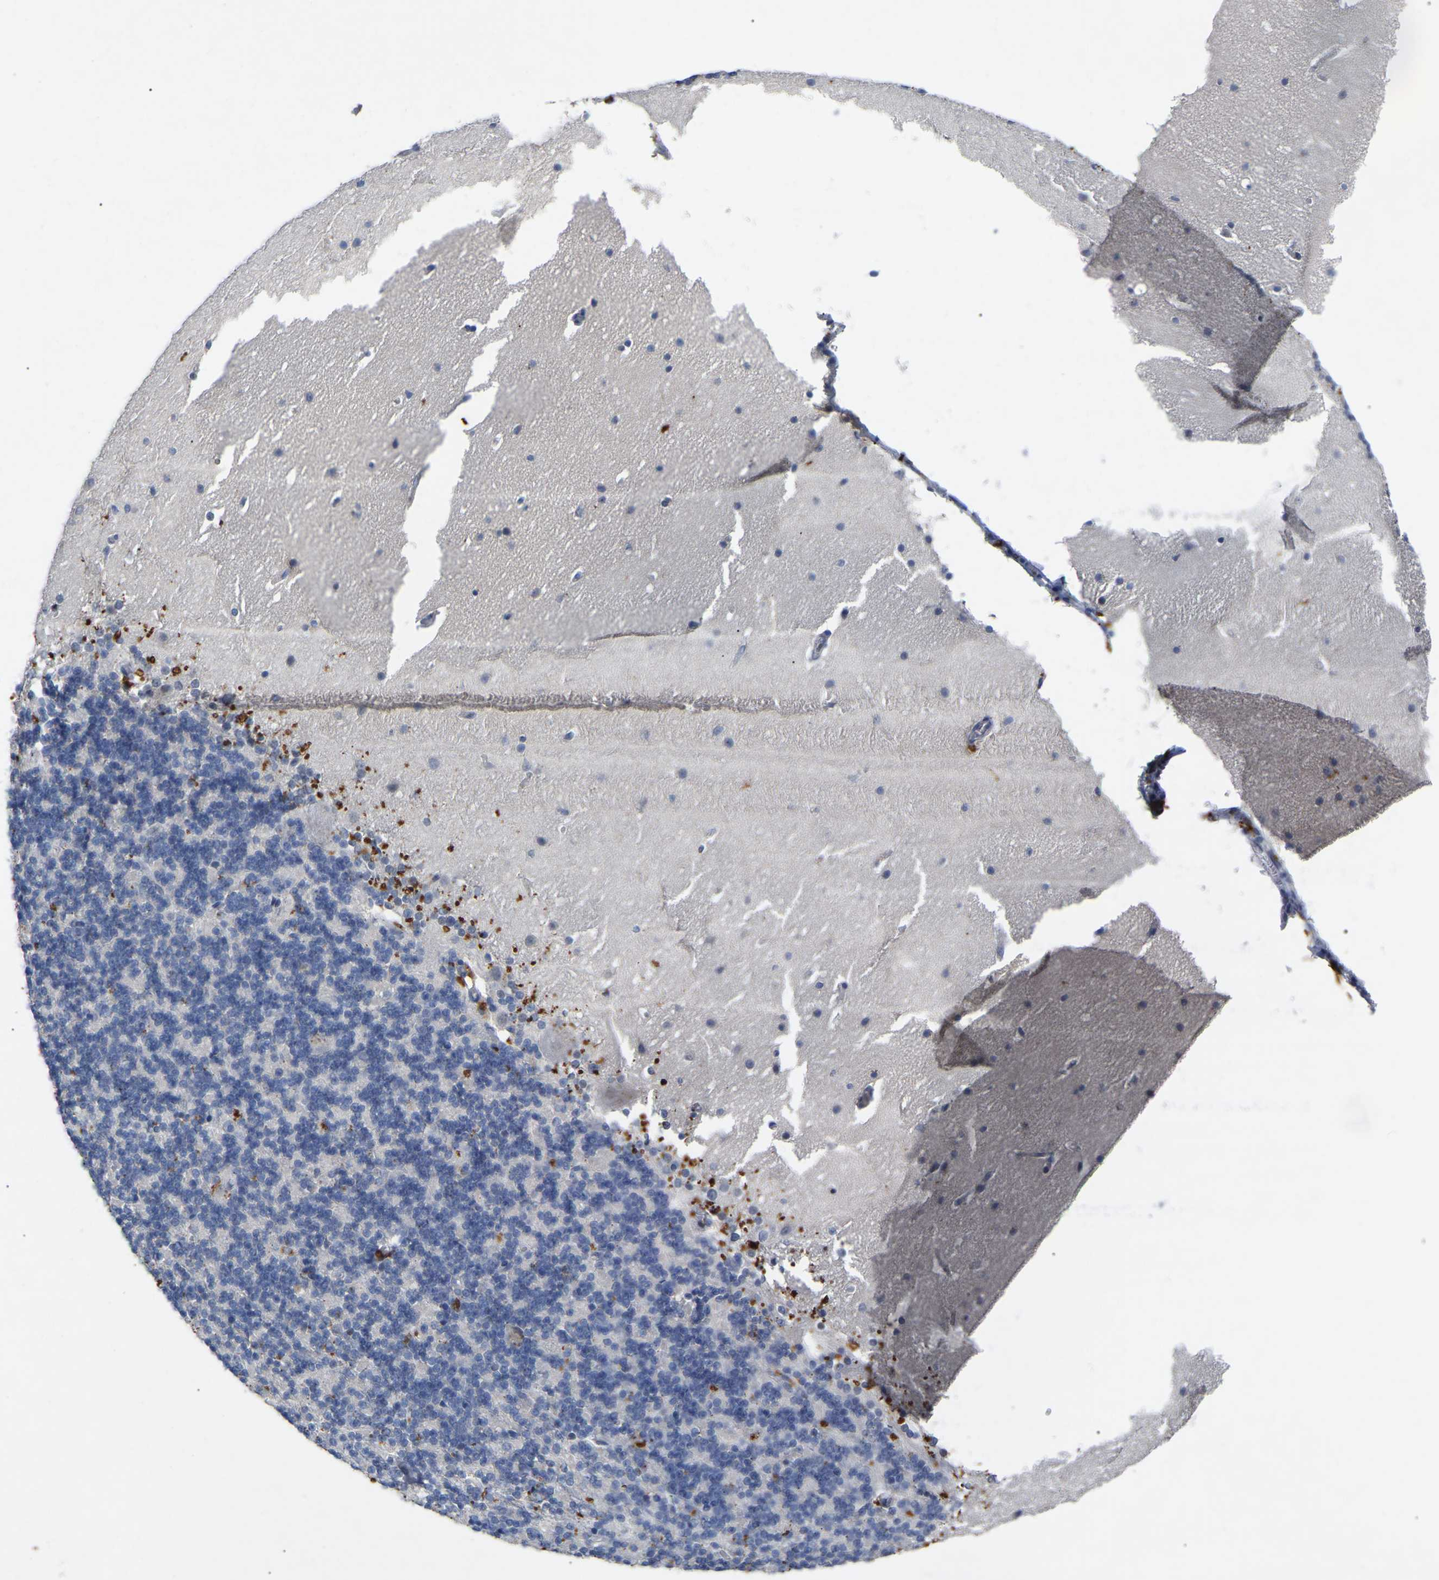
{"staining": {"intensity": "negative", "quantity": "none", "location": "none"}, "tissue": "cerebellum", "cell_type": "Cells in granular layer", "image_type": "normal", "snomed": [{"axis": "morphology", "description": "Normal tissue, NOS"}, {"axis": "topography", "description": "Cerebellum"}], "caption": "An immunohistochemistry histopathology image of normal cerebellum is shown. There is no staining in cells in granular layer of cerebellum. Nuclei are stained in blue.", "gene": "SMPD2", "patient": {"sex": "female", "age": 19}}